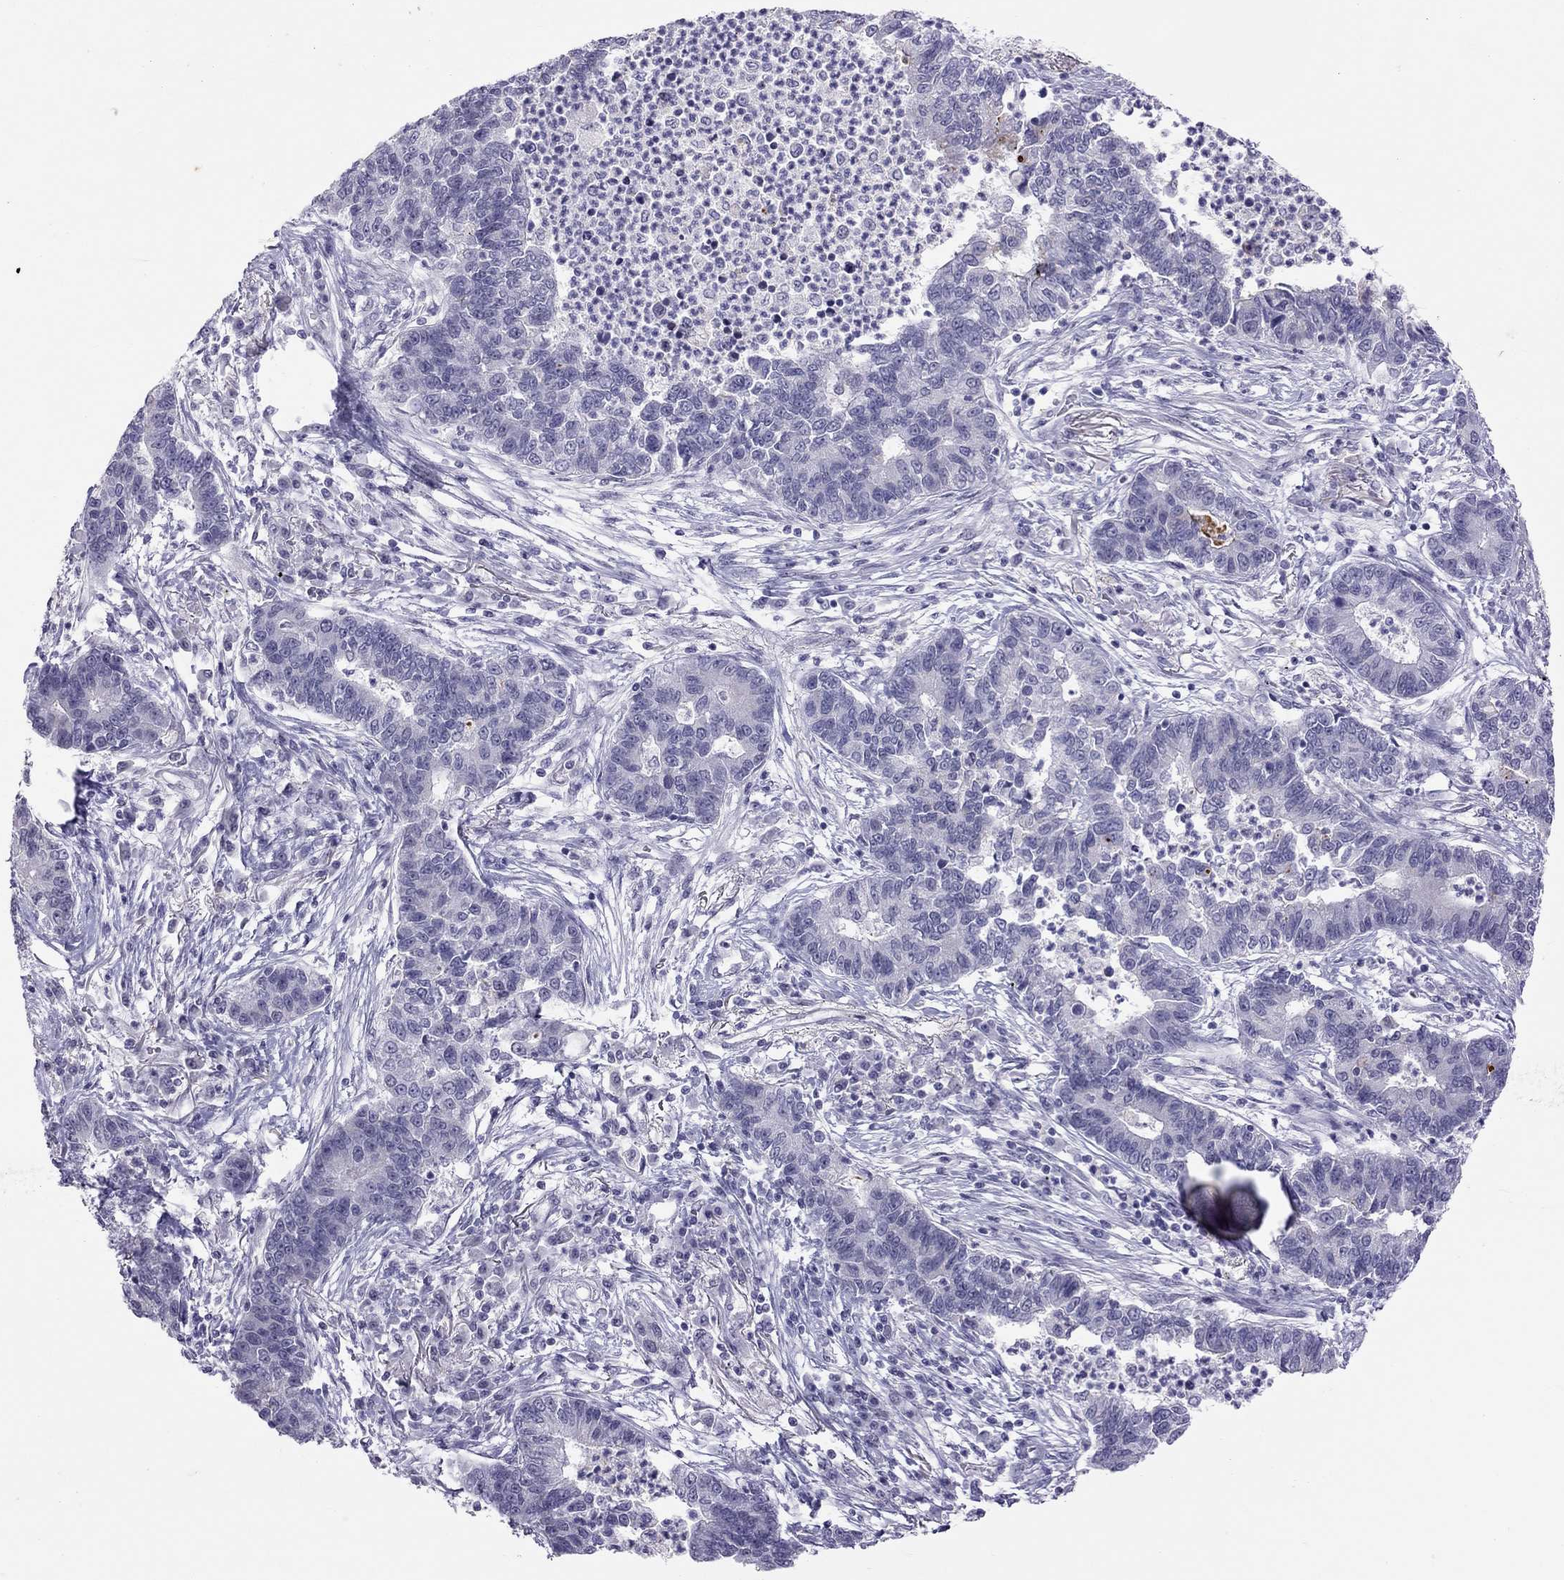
{"staining": {"intensity": "negative", "quantity": "none", "location": "none"}, "tissue": "lung cancer", "cell_type": "Tumor cells", "image_type": "cancer", "snomed": [{"axis": "morphology", "description": "Adenocarcinoma, NOS"}, {"axis": "topography", "description": "Lung"}], "caption": "Human lung cancer (adenocarcinoma) stained for a protein using immunohistochemistry (IHC) shows no expression in tumor cells.", "gene": "JHY", "patient": {"sex": "female", "age": 57}}